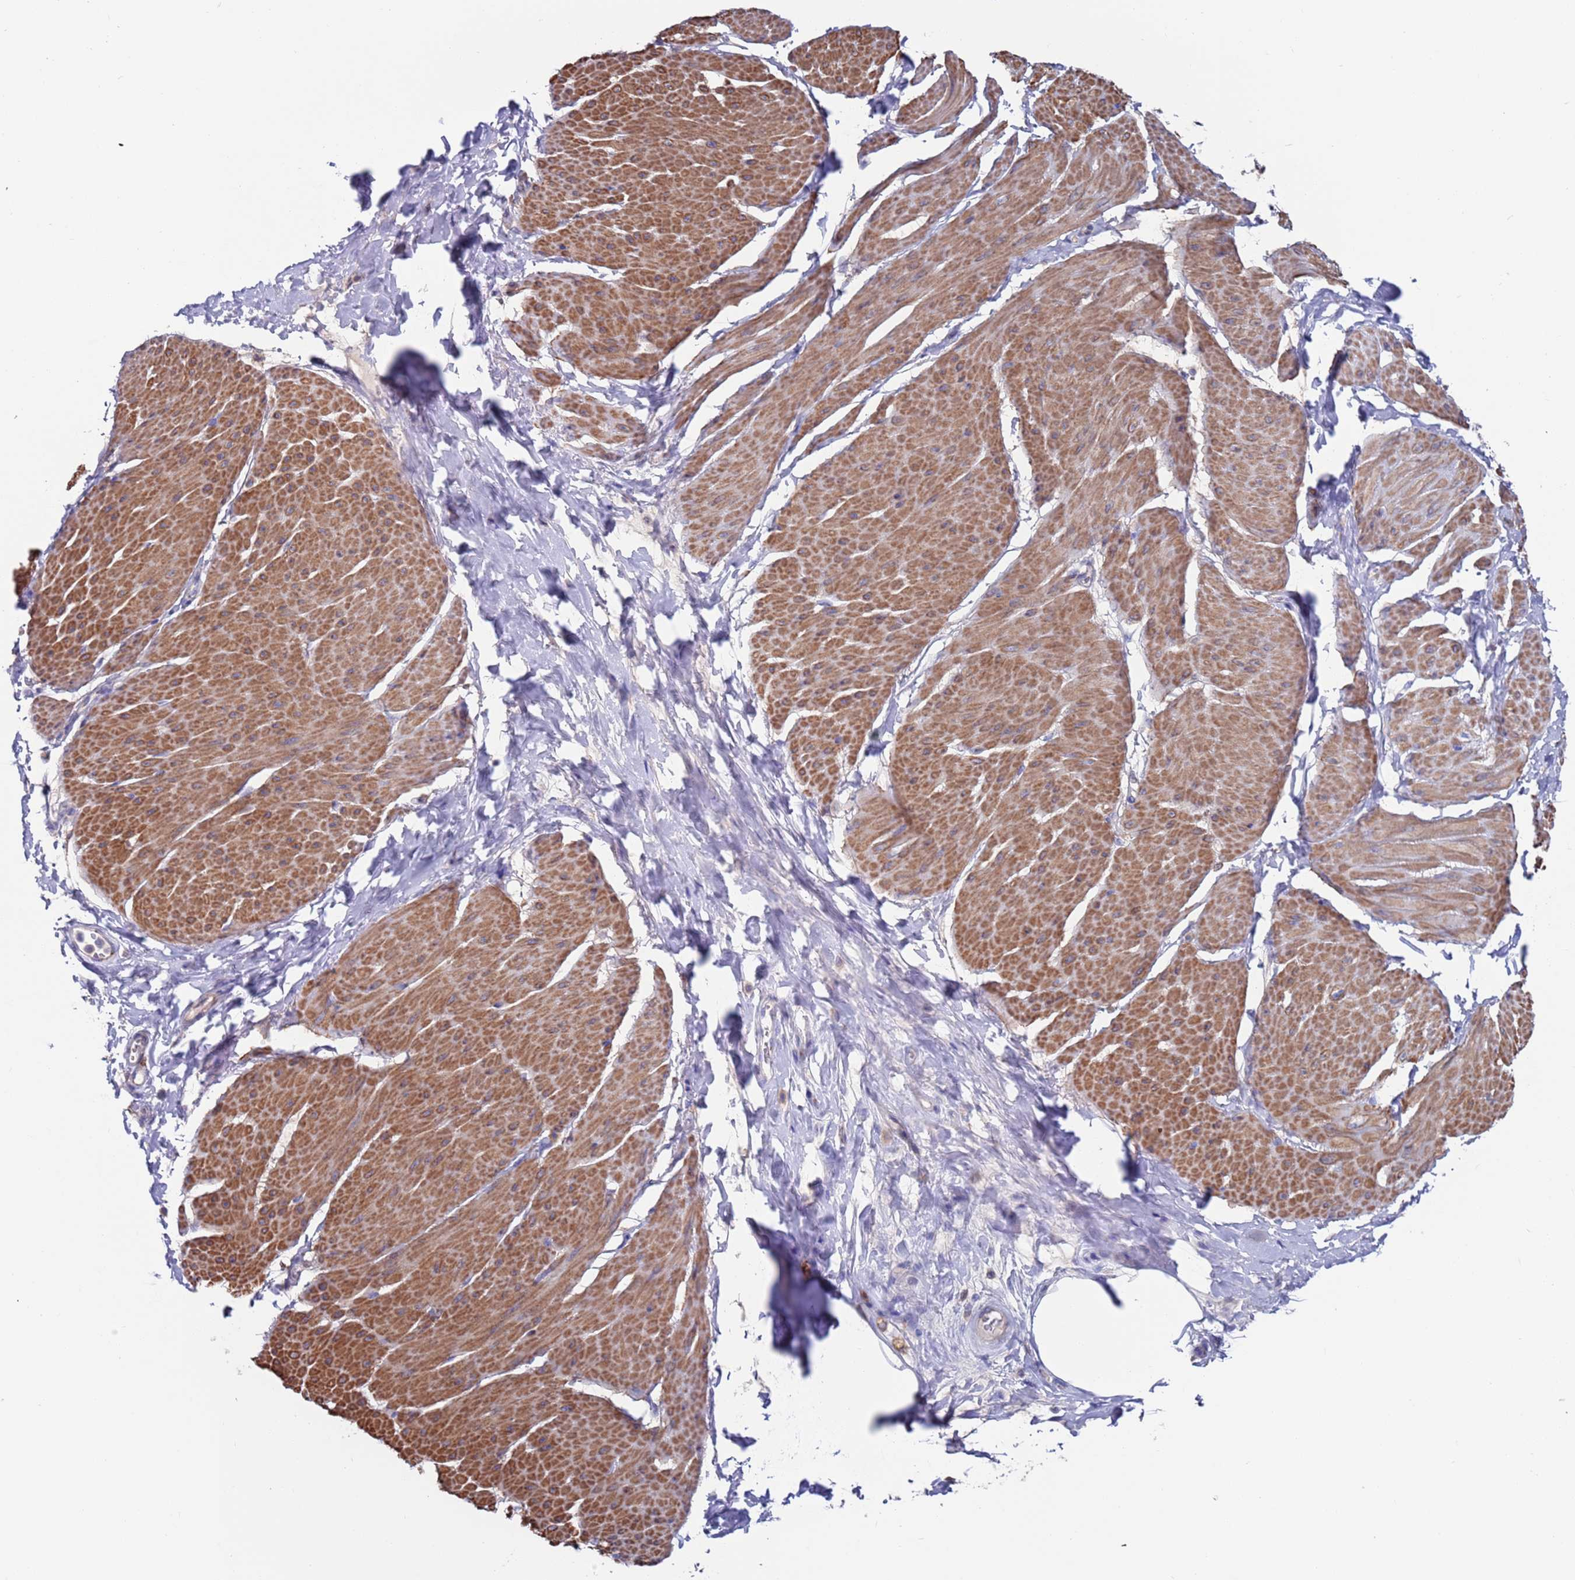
{"staining": {"intensity": "moderate", "quantity": "25%-75%", "location": "cytoplasmic/membranous"}, "tissue": "smooth muscle", "cell_type": "Smooth muscle cells", "image_type": "normal", "snomed": [{"axis": "morphology", "description": "Urothelial carcinoma, High grade"}, {"axis": "topography", "description": "Urinary bladder"}], "caption": "IHC (DAB) staining of unremarkable human smooth muscle reveals moderate cytoplasmic/membranous protein staining in approximately 25%-75% of smooth muscle cells. (Stains: DAB in brown, nuclei in blue, Microscopy: brightfield microscopy at high magnification).", "gene": "GREB1L", "patient": {"sex": "male", "age": 46}}